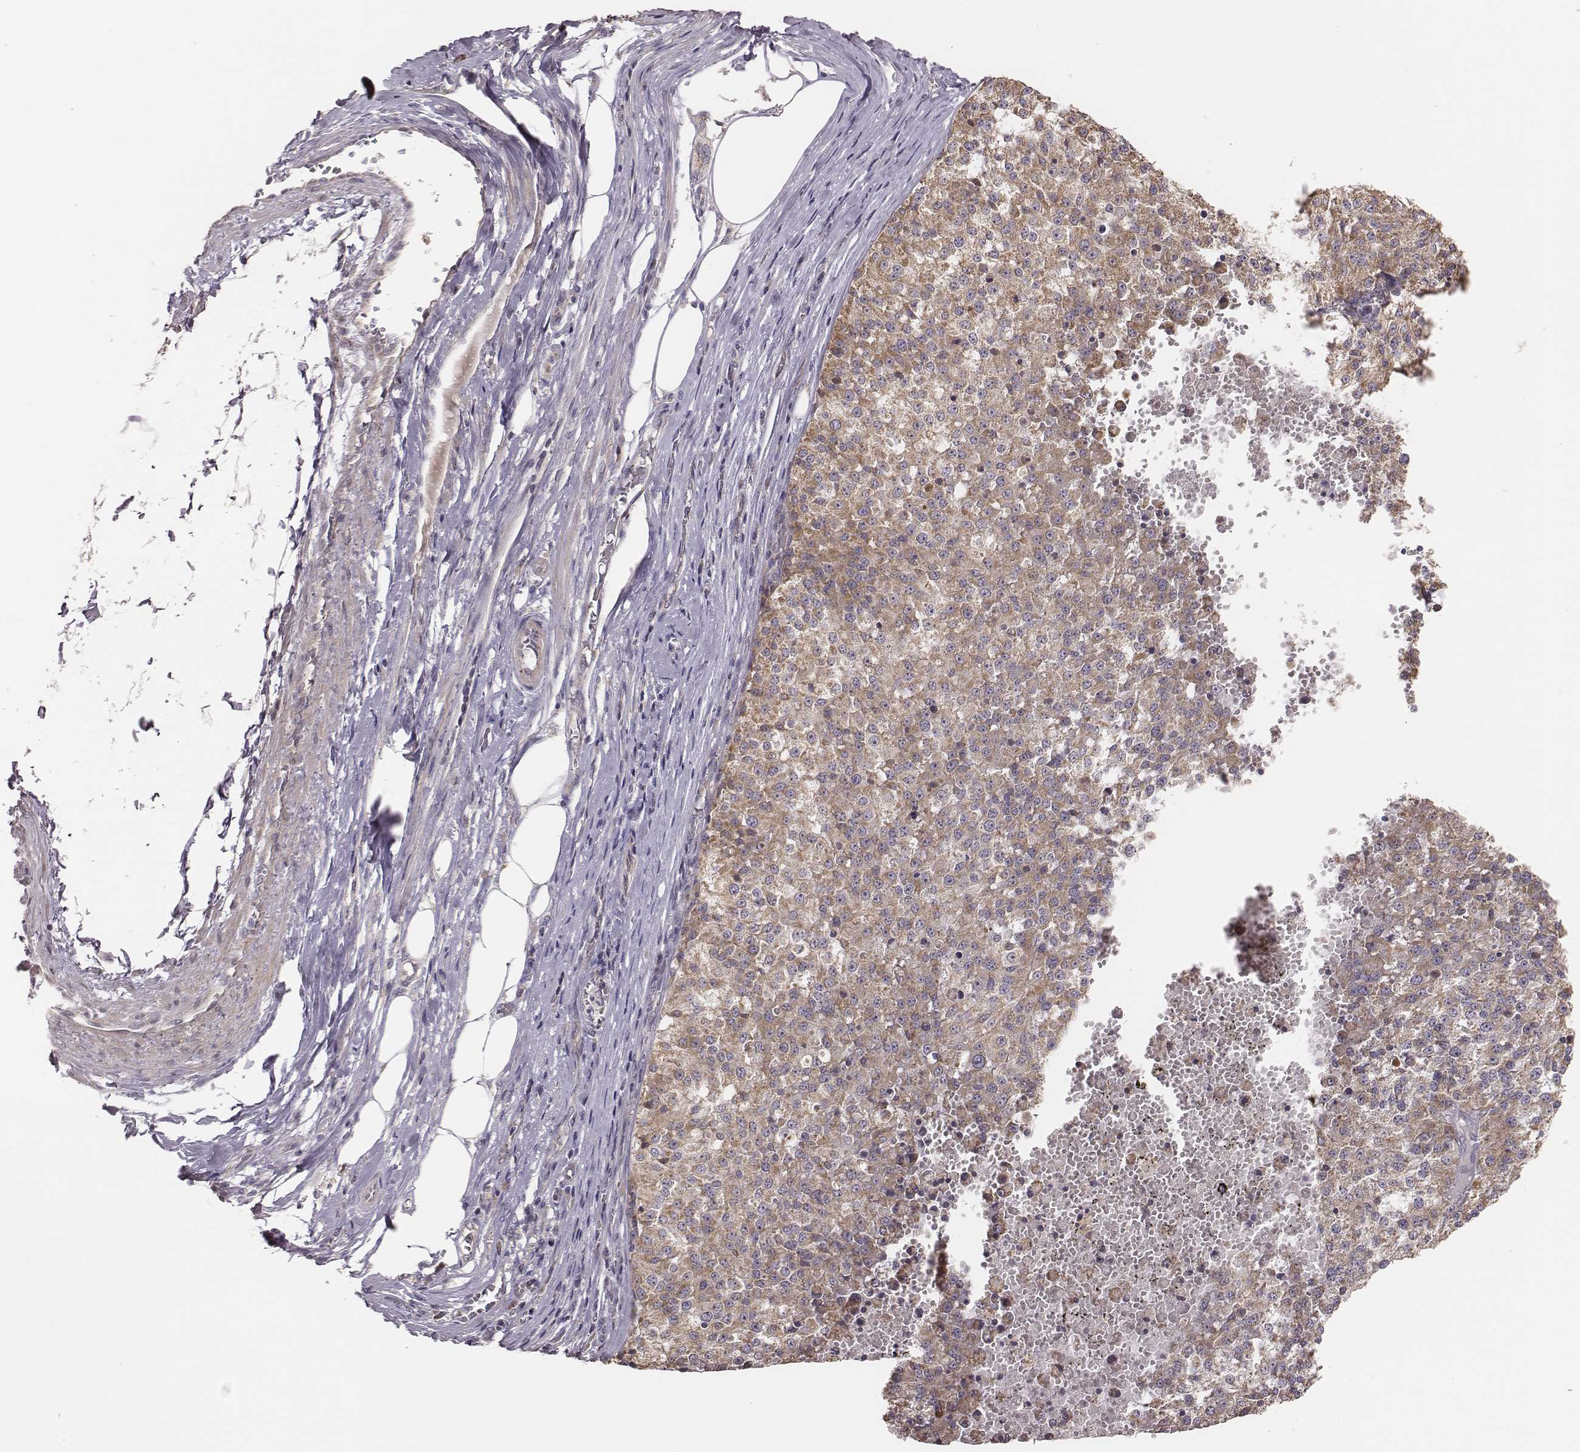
{"staining": {"intensity": "moderate", "quantity": ">75%", "location": "cytoplasmic/membranous"}, "tissue": "melanoma", "cell_type": "Tumor cells", "image_type": "cancer", "snomed": [{"axis": "morphology", "description": "Malignant melanoma, Metastatic site"}, {"axis": "topography", "description": "Lymph node"}], "caption": "Immunohistochemistry (IHC) image of neoplastic tissue: melanoma stained using IHC displays medium levels of moderate protein expression localized specifically in the cytoplasmic/membranous of tumor cells, appearing as a cytoplasmic/membranous brown color.", "gene": "HAVCR1", "patient": {"sex": "female", "age": 64}}